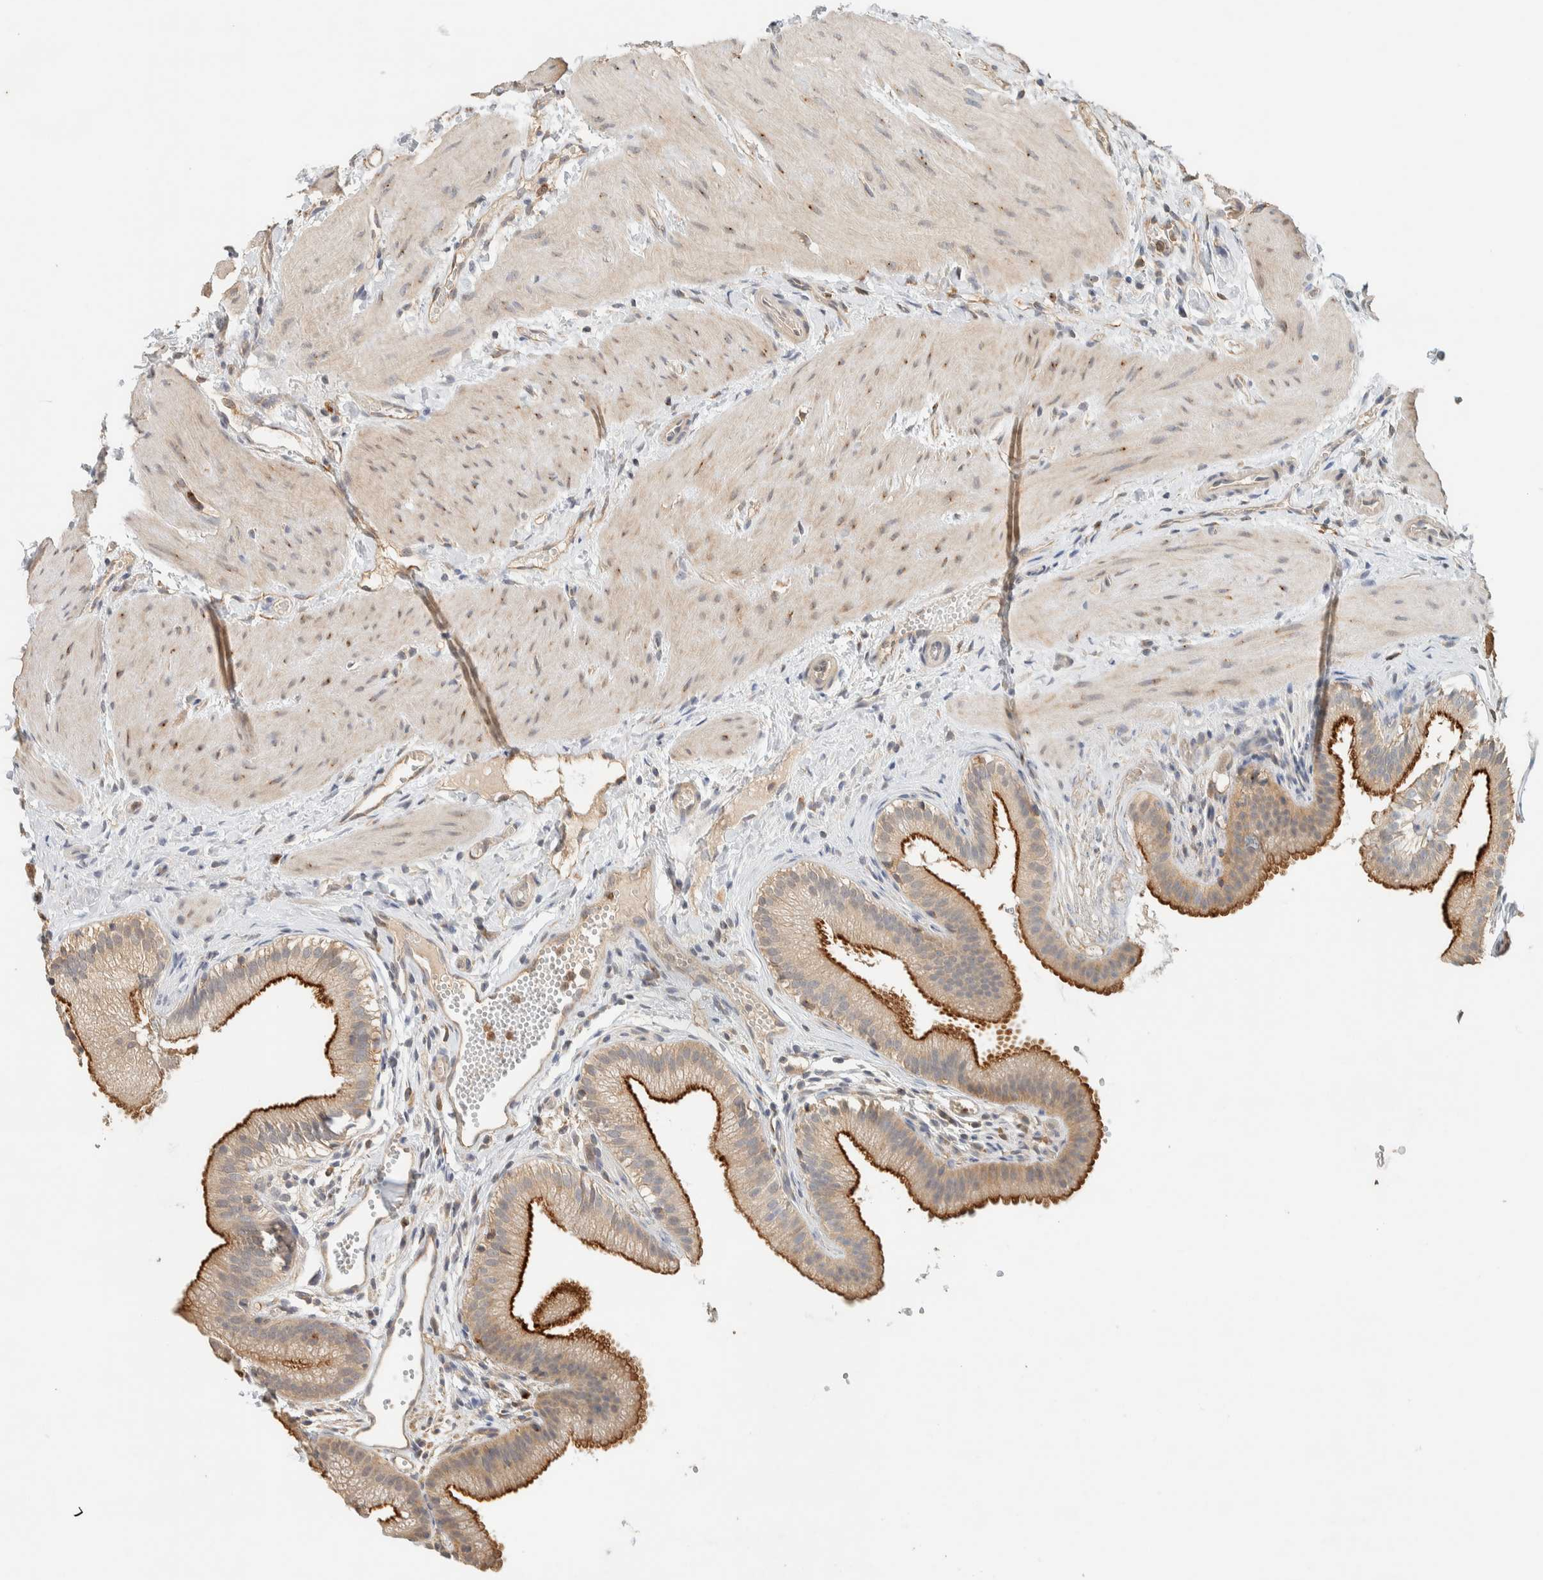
{"staining": {"intensity": "strong", "quantity": "25%-75%", "location": "cytoplasmic/membranous"}, "tissue": "gallbladder", "cell_type": "Glandular cells", "image_type": "normal", "snomed": [{"axis": "morphology", "description": "Normal tissue, NOS"}, {"axis": "topography", "description": "Gallbladder"}], "caption": "A brown stain shows strong cytoplasmic/membranous expression of a protein in glandular cells of benign gallbladder.", "gene": "RAB11FIP1", "patient": {"sex": "female", "age": 26}}